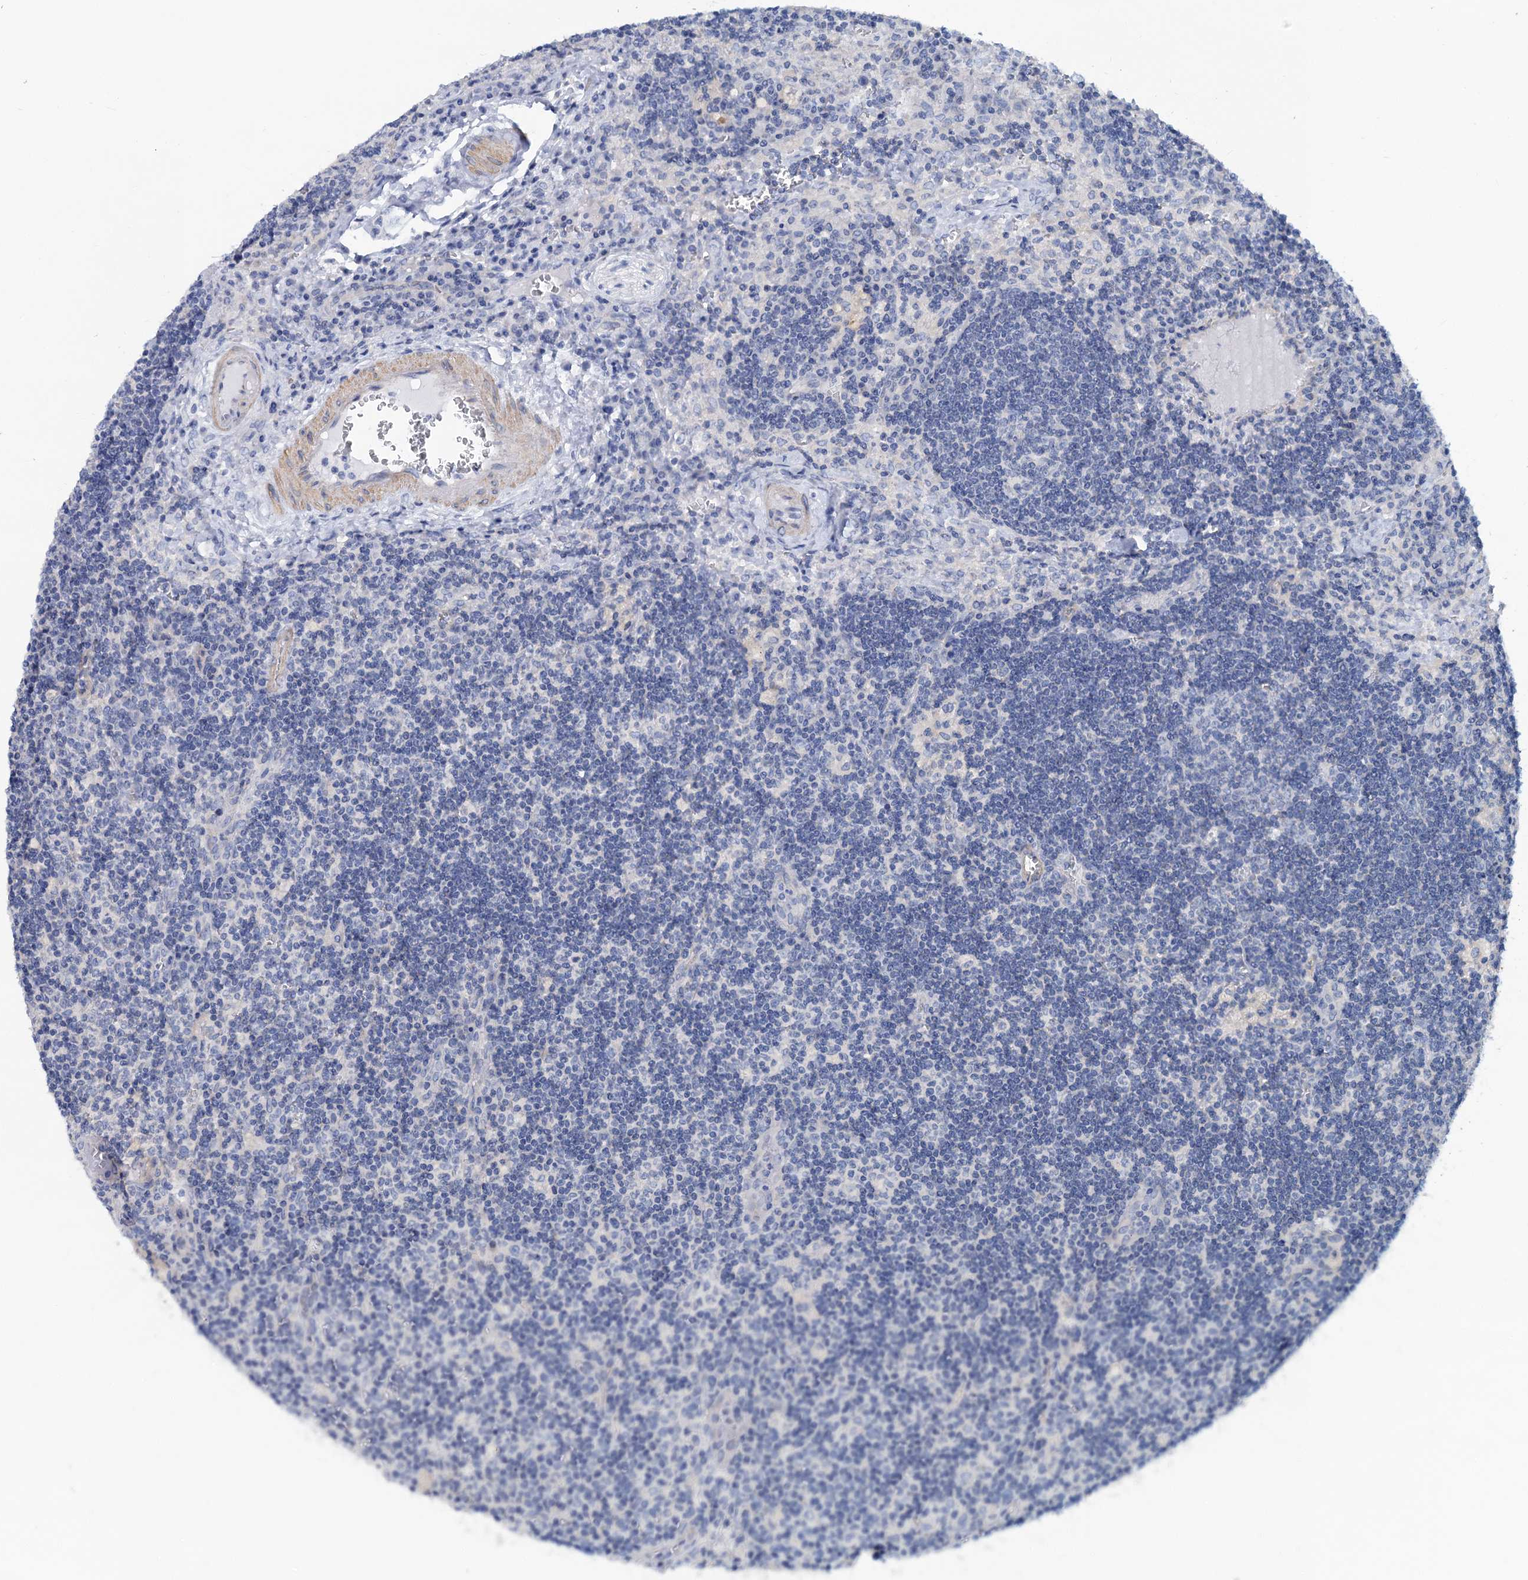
{"staining": {"intensity": "negative", "quantity": "none", "location": "none"}, "tissue": "lymph node", "cell_type": "Germinal center cells", "image_type": "normal", "snomed": [{"axis": "morphology", "description": "Normal tissue, NOS"}, {"axis": "topography", "description": "Lymph node"}], "caption": "Immunohistochemistry image of benign human lymph node stained for a protein (brown), which exhibits no expression in germinal center cells. (DAB immunohistochemistry visualized using brightfield microscopy, high magnification).", "gene": "SLC1A3", "patient": {"sex": "male", "age": 58}}